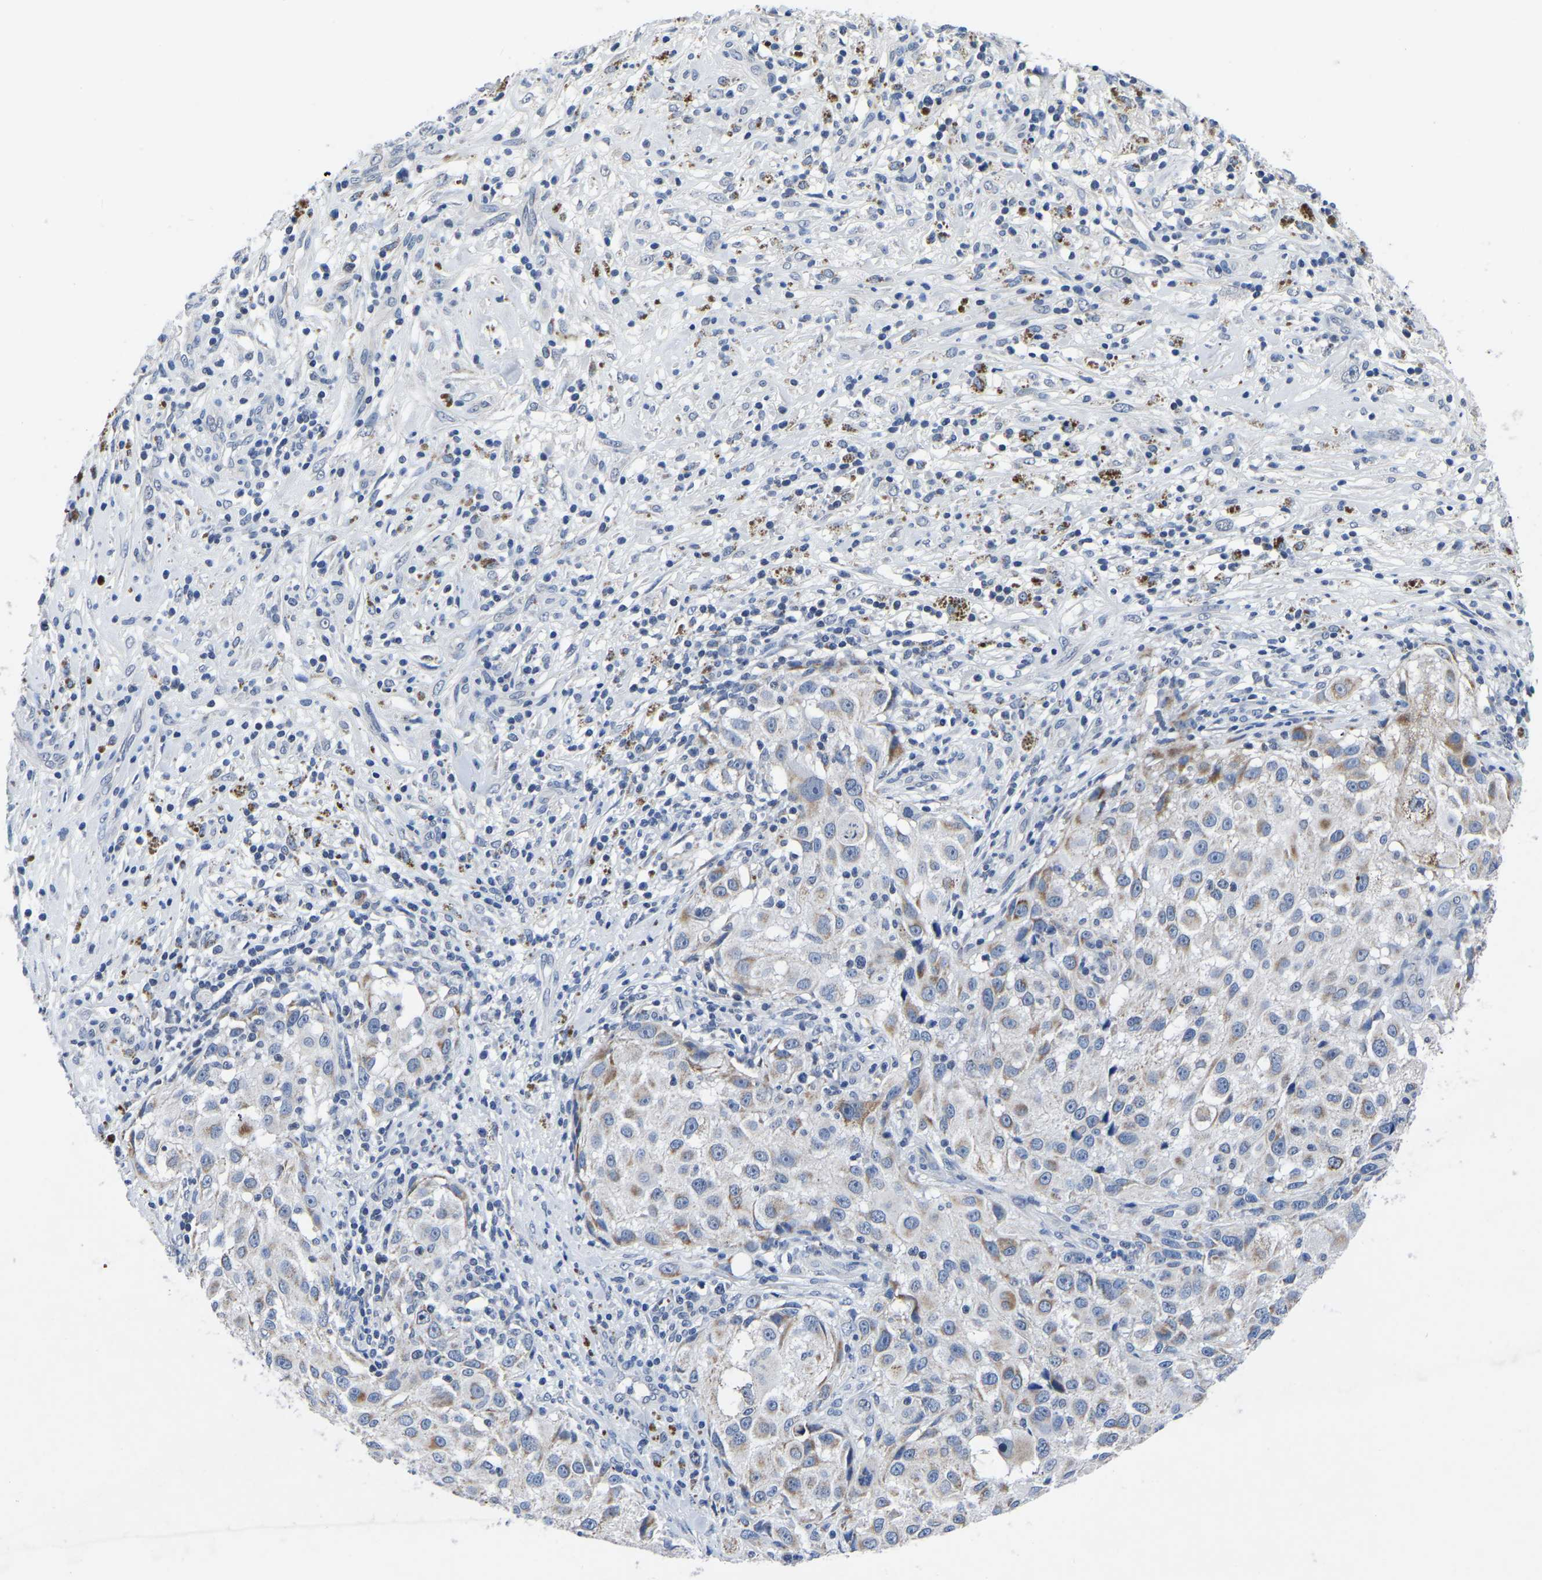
{"staining": {"intensity": "moderate", "quantity": "<25%", "location": "cytoplasmic/membranous"}, "tissue": "melanoma", "cell_type": "Tumor cells", "image_type": "cancer", "snomed": [{"axis": "morphology", "description": "Necrosis, NOS"}, {"axis": "morphology", "description": "Malignant melanoma, NOS"}, {"axis": "topography", "description": "Skin"}], "caption": "Moderate cytoplasmic/membranous protein staining is identified in approximately <25% of tumor cells in melanoma. (IHC, brightfield microscopy, high magnification).", "gene": "FGD5", "patient": {"sex": "female", "age": 87}}